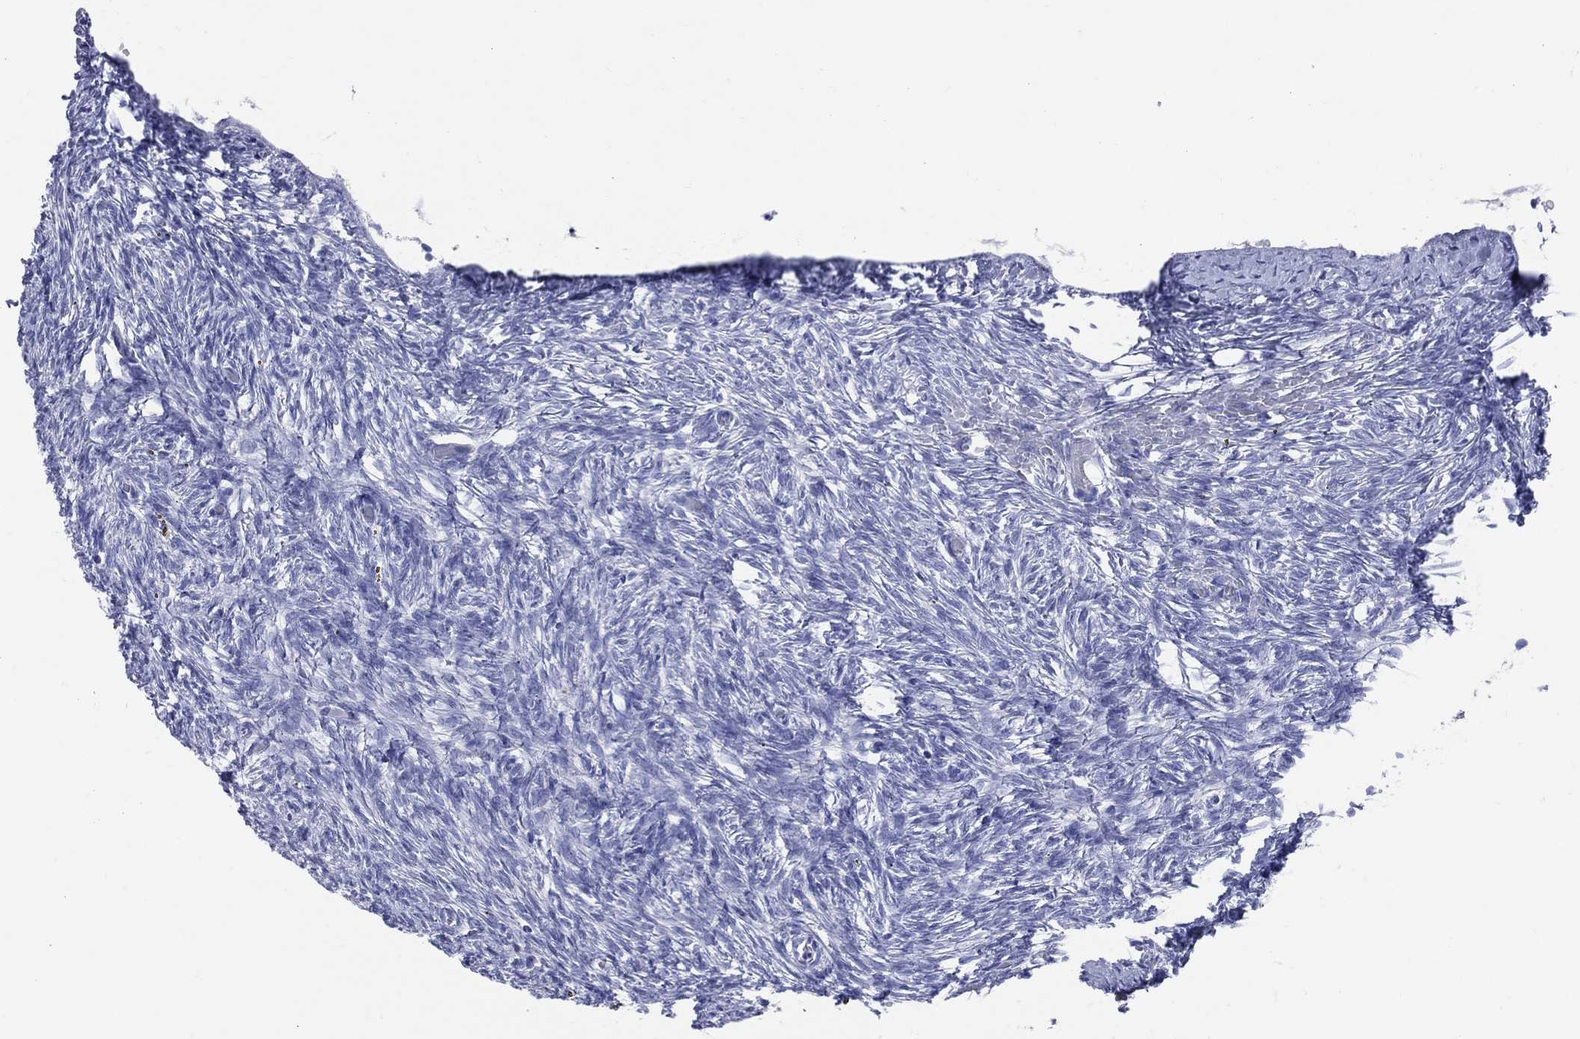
{"staining": {"intensity": "negative", "quantity": "none", "location": "none"}, "tissue": "ovary", "cell_type": "Follicle cells", "image_type": "normal", "snomed": [{"axis": "morphology", "description": "Normal tissue, NOS"}, {"axis": "topography", "description": "Ovary"}], "caption": "High magnification brightfield microscopy of benign ovary stained with DAB (brown) and counterstained with hematoxylin (blue): follicle cells show no significant expression.", "gene": "CYLC1", "patient": {"sex": "female", "age": 39}}